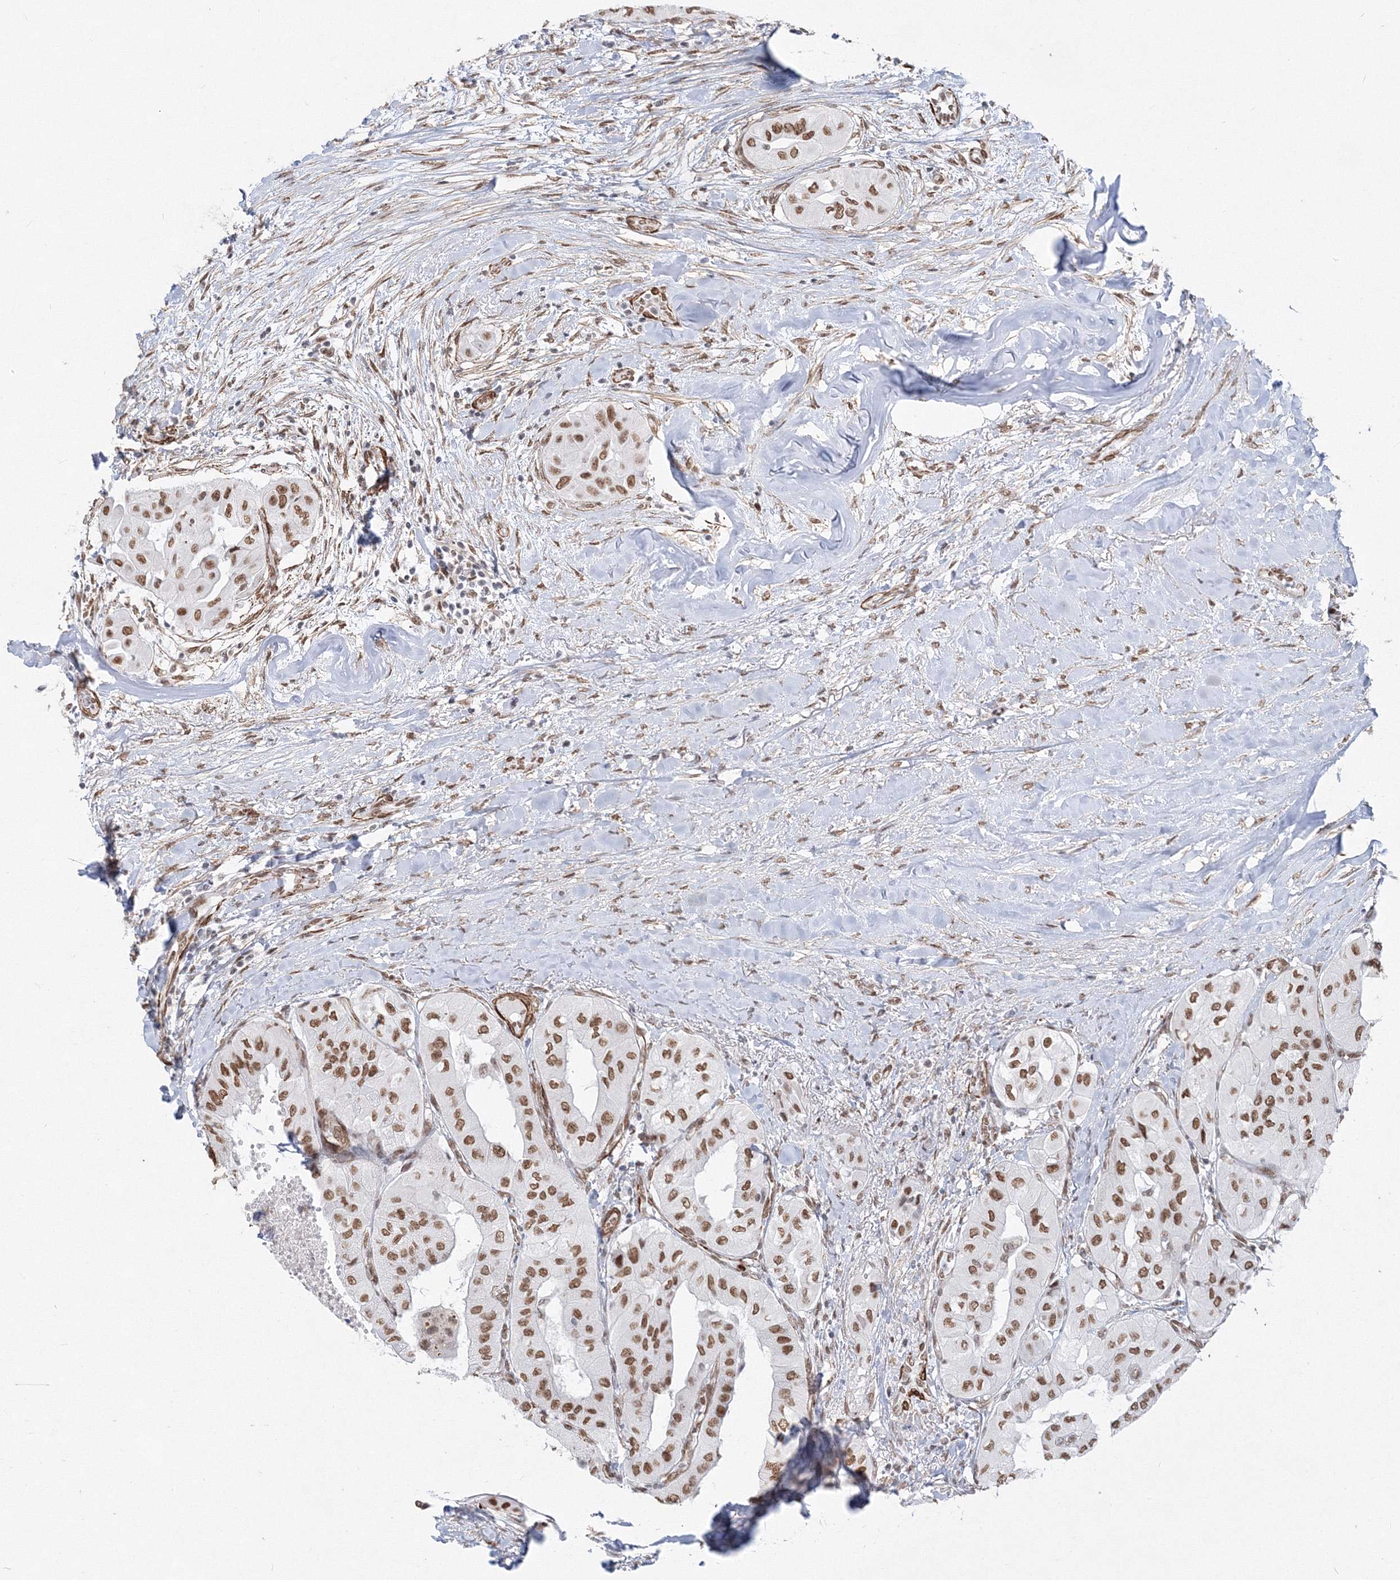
{"staining": {"intensity": "moderate", "quantity": ">75%", "location": "nuclear"}, "tissue": "thyroid cancer", "cell_type": "Tumor cells", "image_type": "cancer", "snomed": [{"axis": "morphology", "description": "Papillary adenocarcinoma, NOS"}, {"axis": "topography", "description": "Thyroid gland"}], "caption": "A medium amount of moderate nuclear staining is present in about >75% of tumor cells in thyroid papillary adenocarcinoma tissue.", "gene": "ZNF638", "patient": {"sex": "female", "age": 59}}